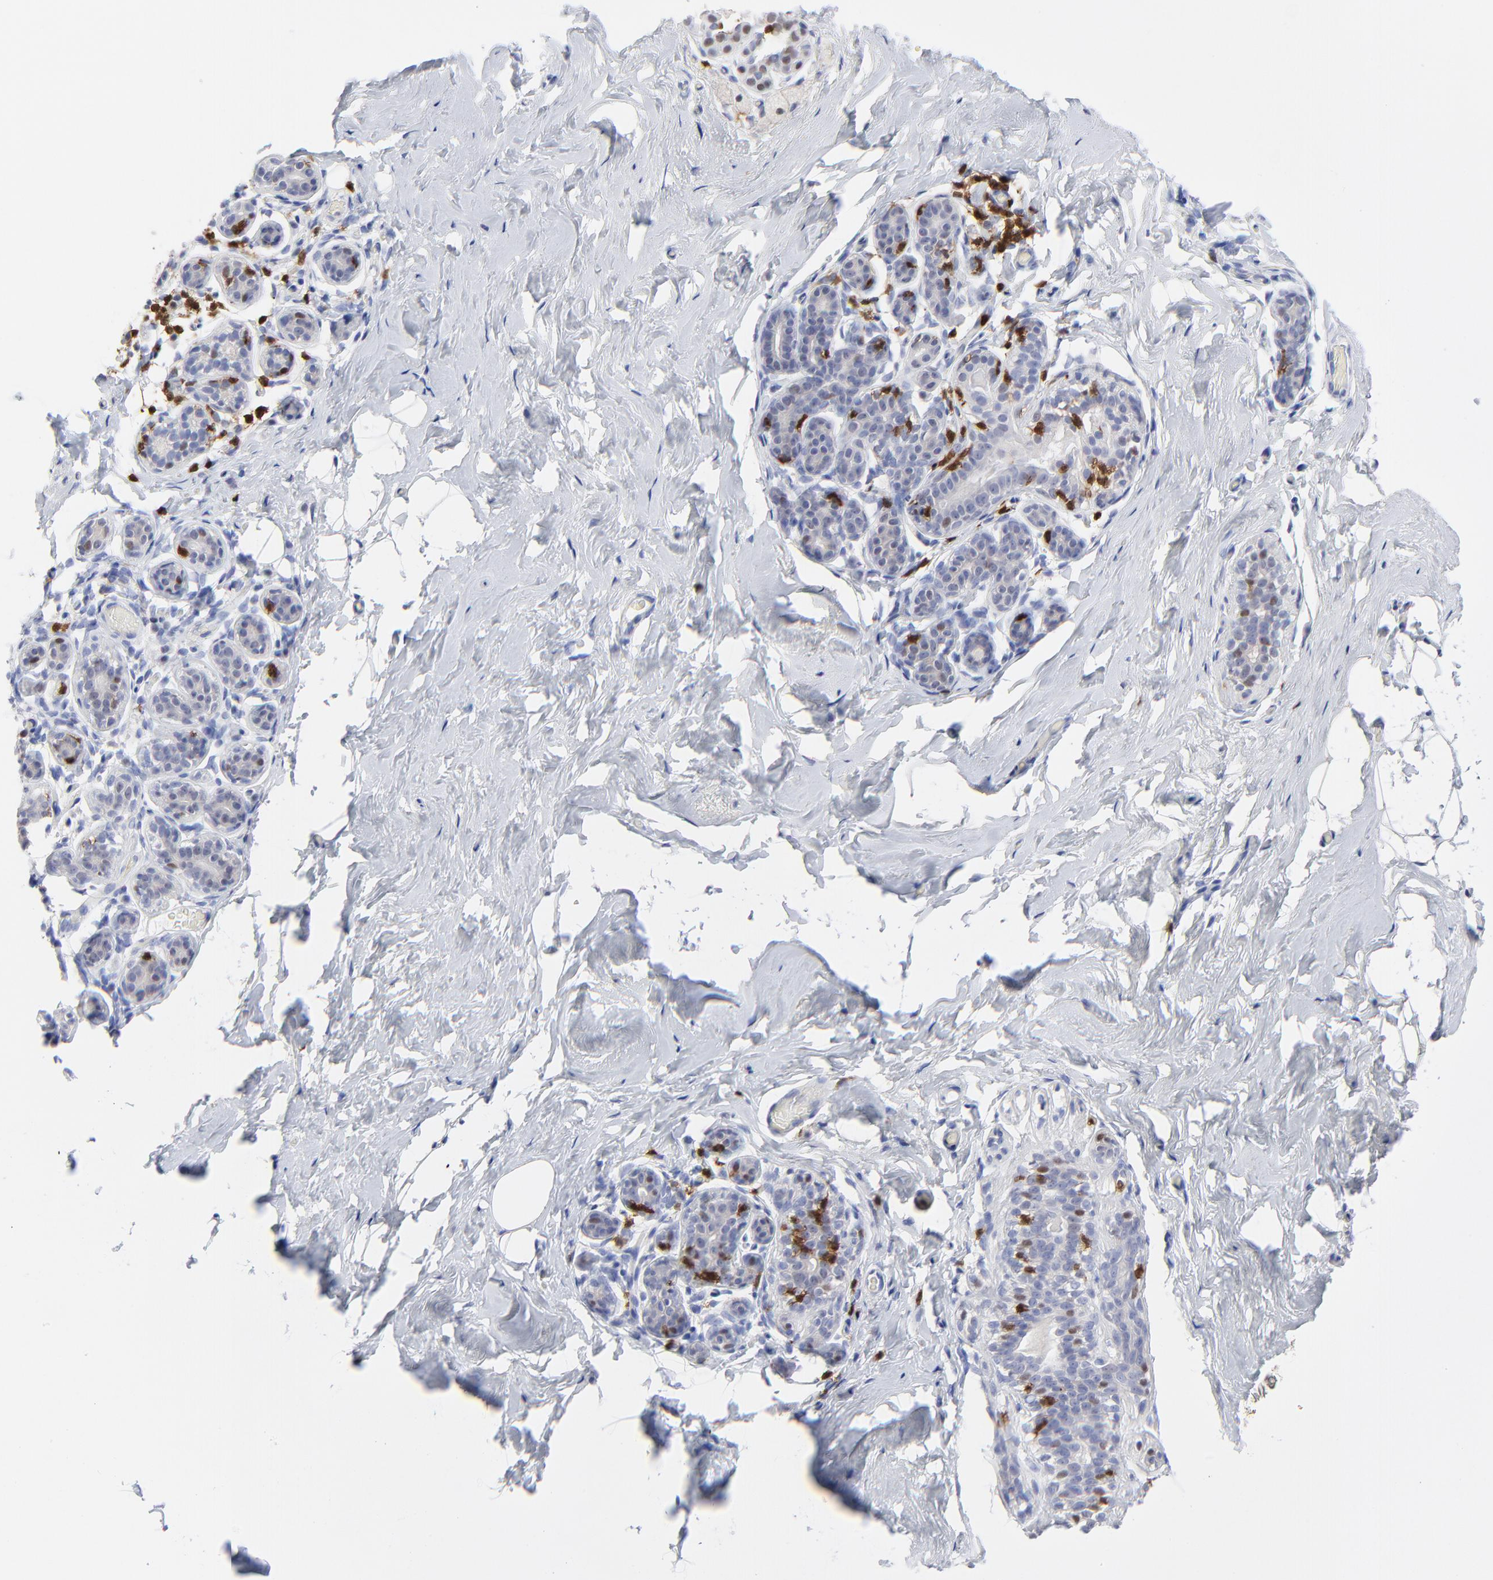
{"staining": {"intensity": "negative", "quantity": "none", "location": "none"}, "tissue": "breast", "cell_type": "Adipocytes", "image_type": "normal", "snomed": [{"axis": "morphology", "description": "Normal tissue, NOS"}, {"axis": "topography", "description": "Breast"}, {"axis": "topography", "description": "Soft tissue"}], "caption": "Breast stained for a protein using IHC displays no positivity adipocytes.", "gene": "ZAP70", "patient": {"sex": "female", "age": 75}}